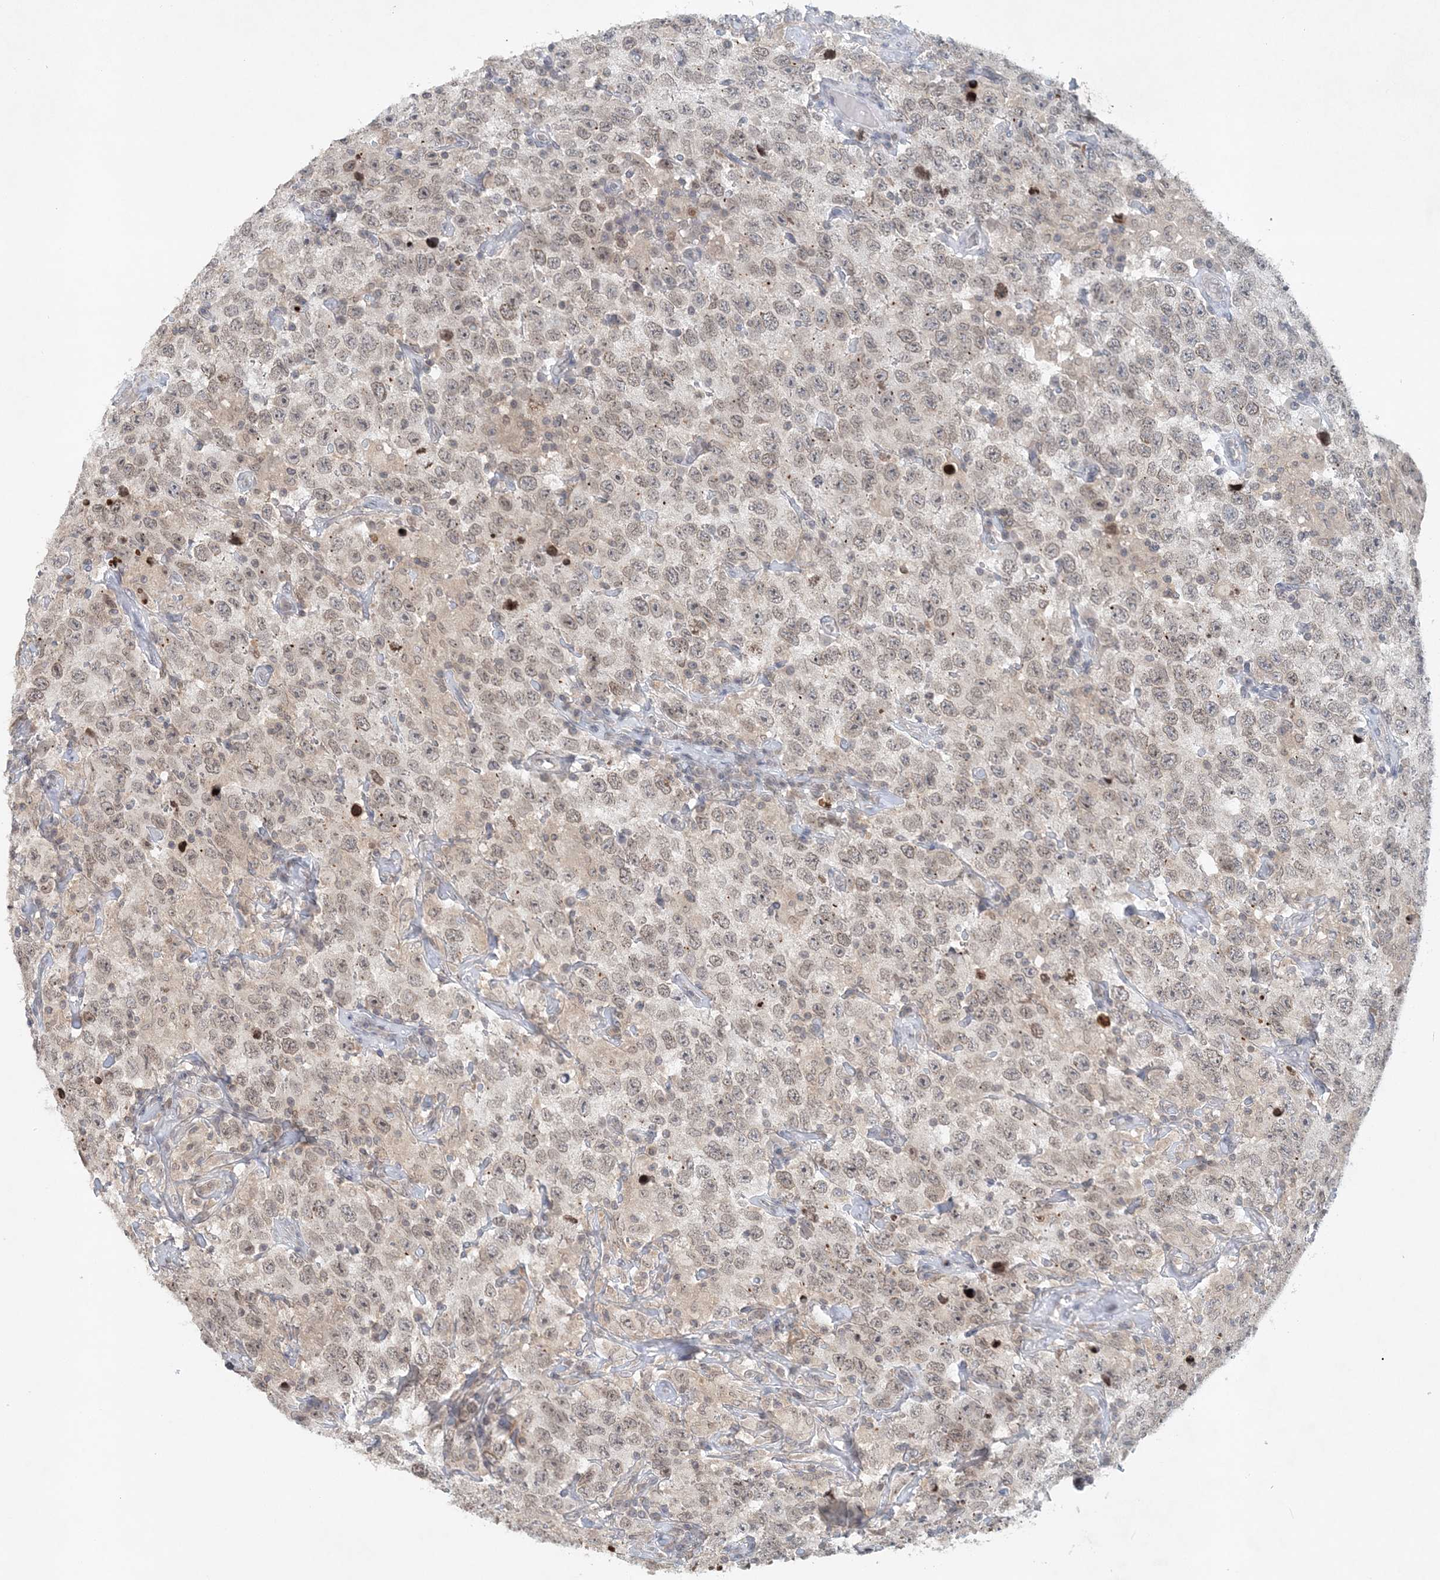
{"staining": {"intensity": "weak", "quantity": "25%-75%", "location": "nuclear"}, "tissue": "testis cancer", "cell_type": "Tumor cells", "image_type": "cancer", "snomed": [{"axis": "morphology", "description": "Seminoma, NOS"}, {"axis": "topography", "description": "Testis"}], "caption": "About 25%-75% of tumor cells in human testis cancer show weak nuclear protein positivity as visualized by brown immunohistochemical staining.", "gene": "NUP54", "patient": {"sex": "male", "age": 41}}